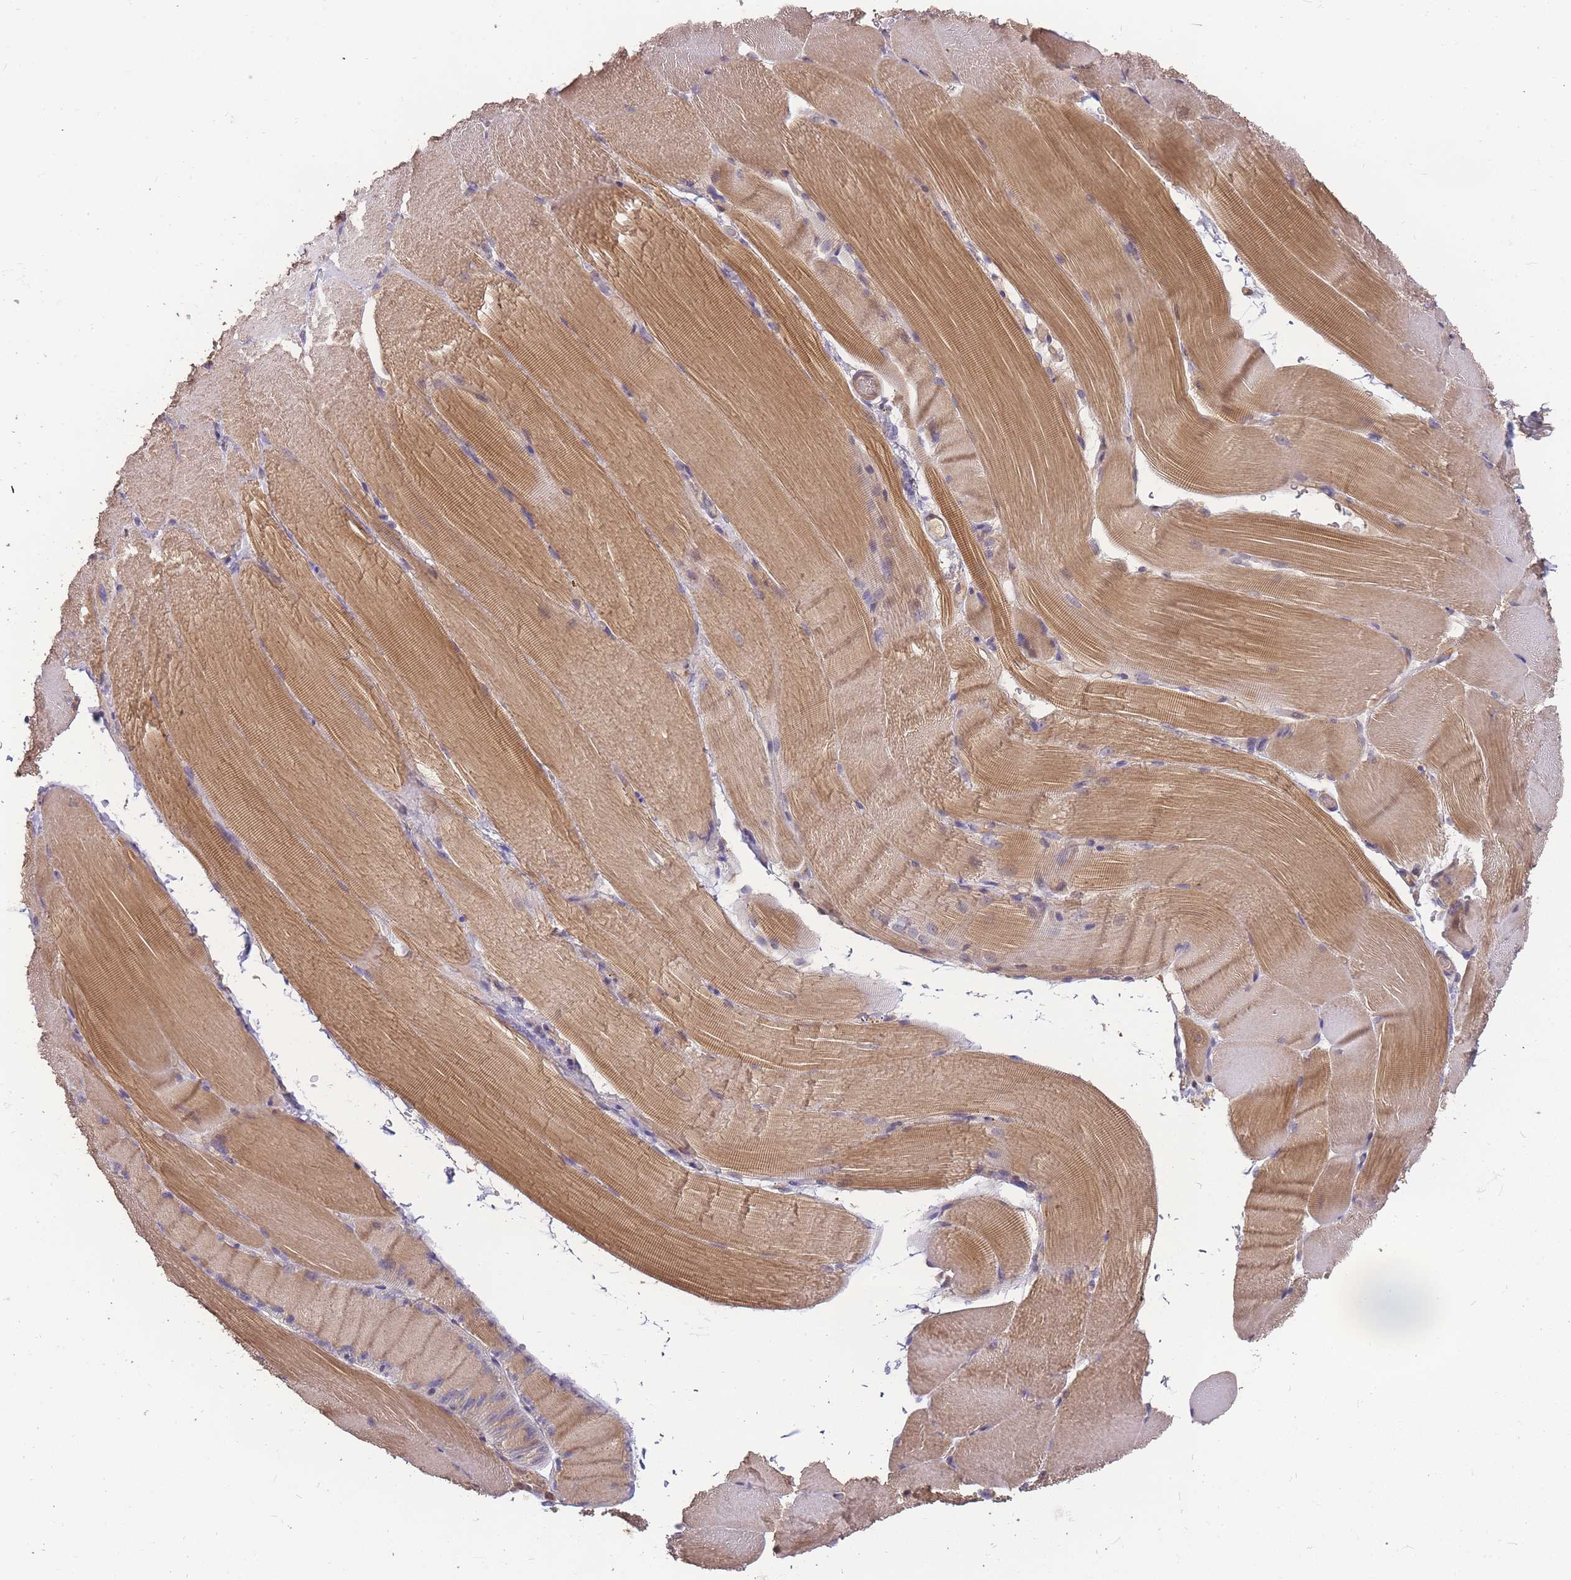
{"staining": {"intensity": "moderate", "quantity": ">75%", "location": "cytoplasmic/membranous"}, "tissue": "skeletal muscle", "cell_type": "Myocytes", "image_type": "normal", "snomed": [{"axis": "morphology", "description": "Normal tissue, NOS"}, {"axis": "topography", "description": "Skeletal muscle"}, {"axis": "topography", "description": "Parathyroid gland"}], "caption": "Protein staining of benign skeletal muscle shows moderate cytoplasmic/membranous positivity in about >75% of myocytes. The staining was performed using DAB (3,3'-diaminobenzidine) to visualize the protein expression in brown, while the nuclei were stained in blue with hematoxylin (Magnification: 20x).", "gene": "CDKN2AIPNL", "patient": {"sex": "female", "age": 37}}